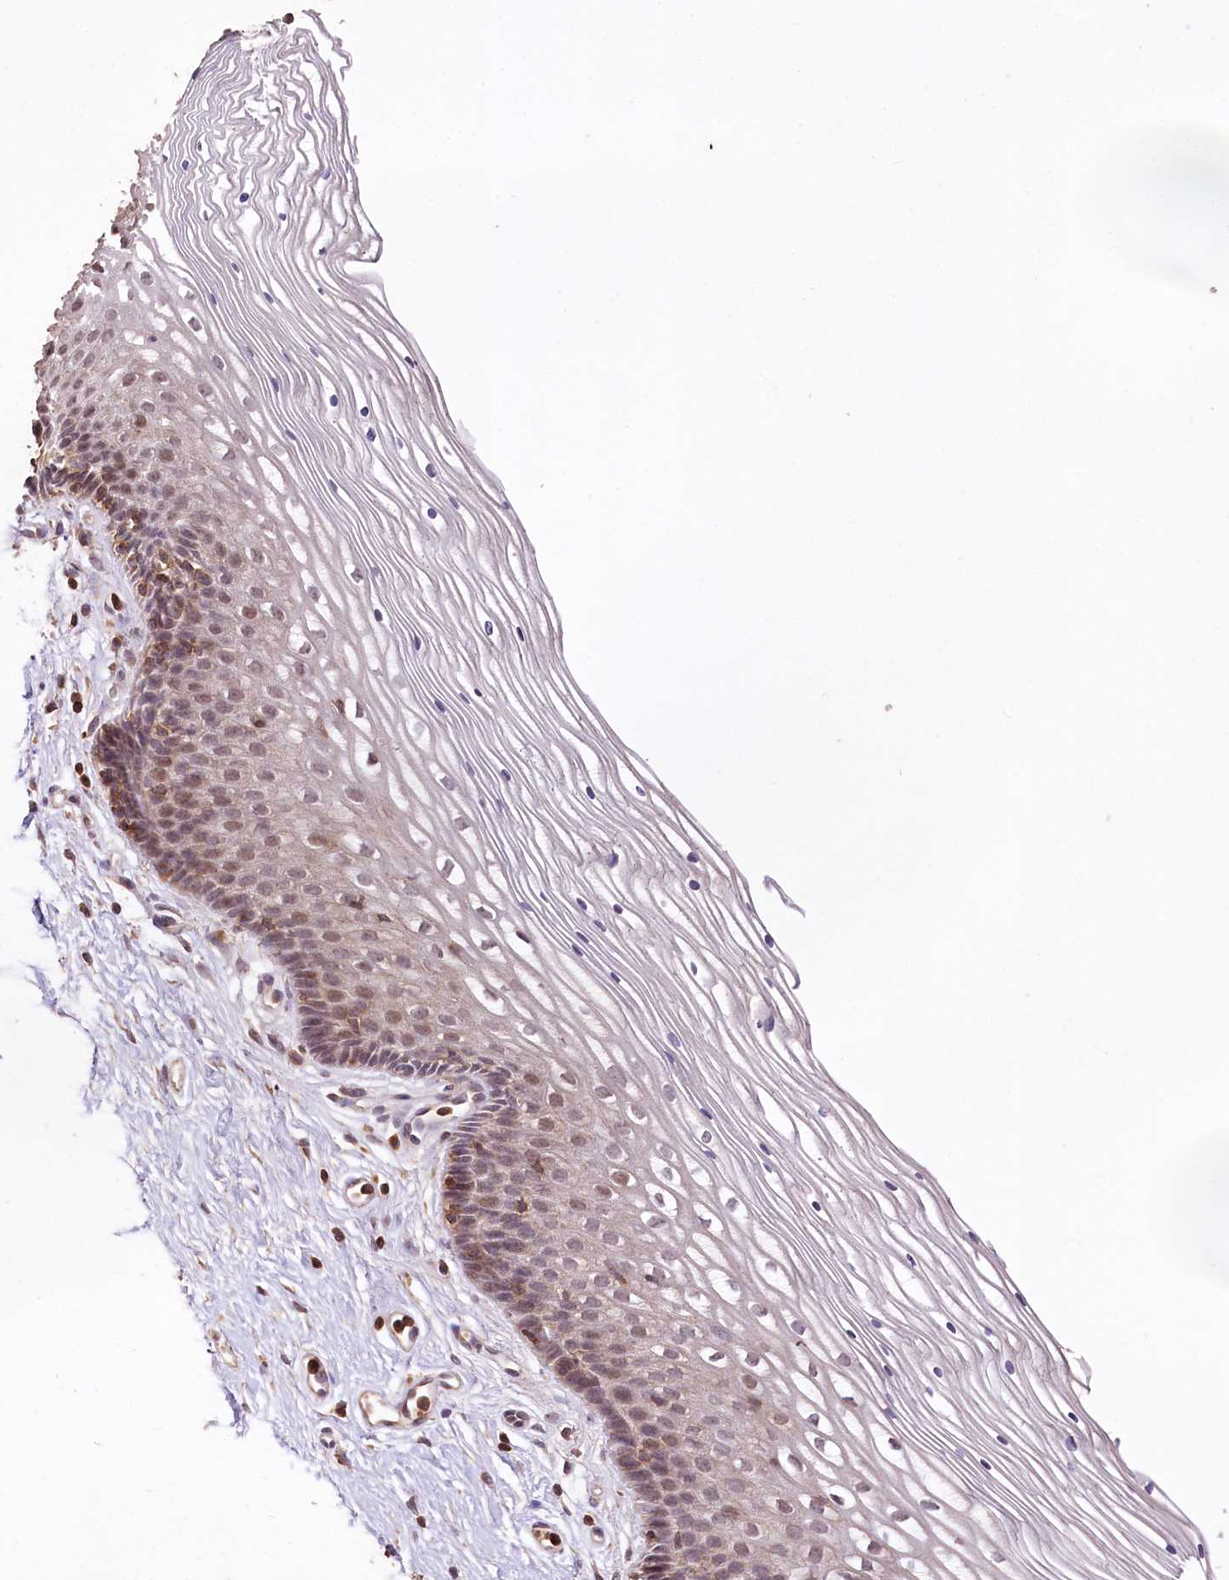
{"staining": {"intensity": "weak", "quantity": ">75%", "location": "cytoplasmic/membranous,nuclear"}, "tissue": "cervix", "cell_type": "Glandular cells", "image_type": "normal", "snomed": [{"axis": "morphology", "description": "Normal tissue, NOS"}, {"axis": "topography", "description": "Cervix"}], "caption": "High-power microscopy captured an IHC histopathology image of normal cervix, revealing weak cytoplasmic/membranous,nuclear expression in about >75% of glandular cells. (Stains: DAB (3,3'-diaminobenzidine) in brown, nuclei in blue, Microscopy: brightfield microscopy at high magnification).", "gene": "SERGEF", "patient": {"sex": "female", "age": 33}}